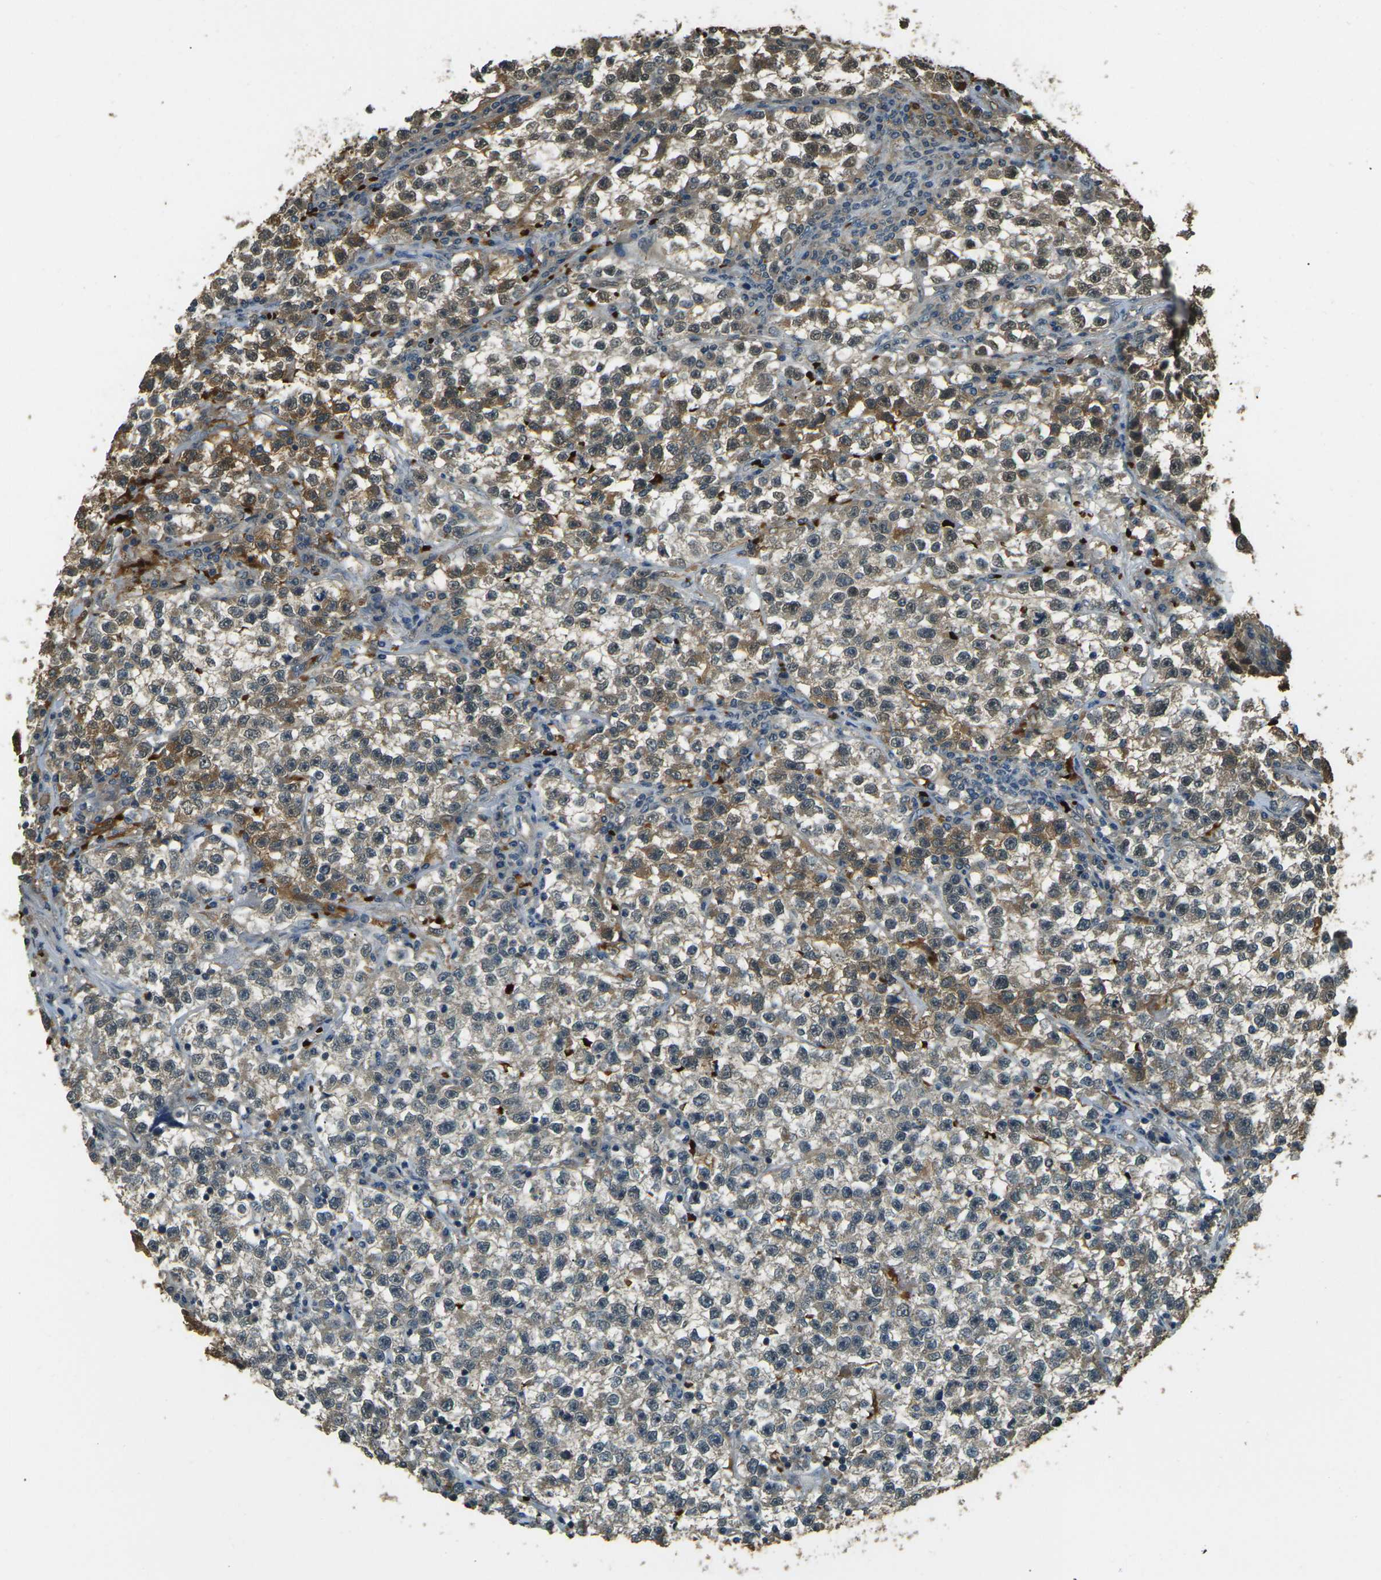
{"staining": {"intensity": "moderate", "quantity": "<25%", "location": "cytoplasmic/membranous"}, "tissue": "testis cancer", "cell_type": "Tumor cells", "image_type": "cancer", "snomed": [{"axis": "morphology", "description": "Seminoma, NOS"}, {"axis": "topography", "description": "Testis"}], "caption": "The immunohistochemical stain labels moderate cytoplasmic/membranous expression in tumor cells of testis cancer (seminoma) tissue. The staining is performed using DAB (3,3'-diaminobenzidine) brown chromogen to label protein expression. The nuclei are counter-stained blue using hematoxylin.", "gene": "TOR1A", "patient": {"sex": "male", "age": 22}}